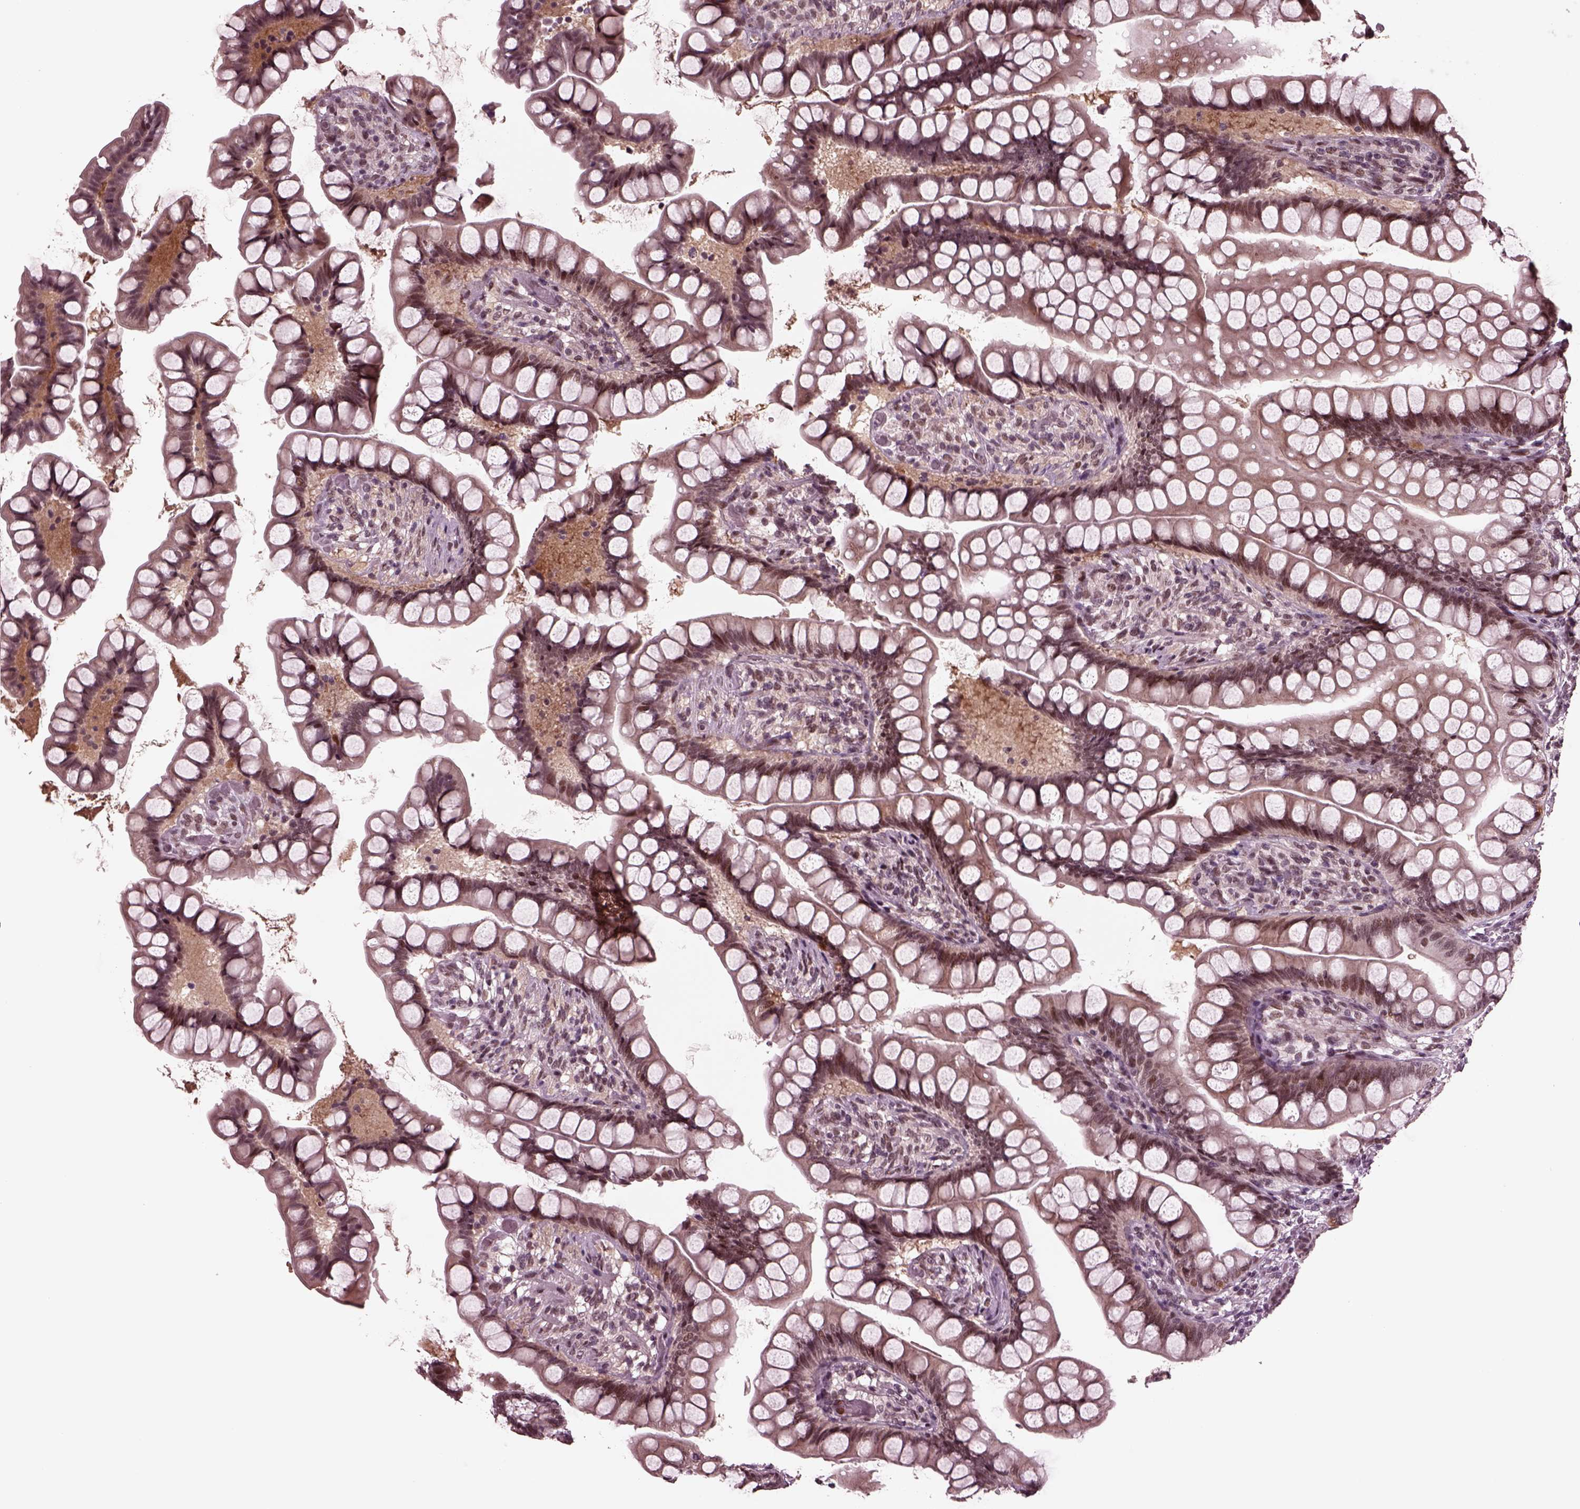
{"staining": {"intensity": "moderate", "quantity": "25%-75%", "location": "cytoplasmic/membranous,nuclear"}, "tissue": "small intestine", "cell_type": "Glandular cells", "image_type": "normal", "snomed": [{"axis": "morphology", "description": "Normal tissue, NOS"}, {"axis": "topography", "description": "Small intestine"}], "caption": "IHC staining of normal small intestine, which demonstrates medium levels of moderate cytoplasmic/membranous,nuclear expression in approximately 25%-75% of glandular cells indicating moderate cytoplasmic/membranous,nuclear protein staining. The staining was performed using DAB (3,3'-diaminobenzidine) (brown) for protein detection and nuclei were counterstained in hematoxylin (blue).", "gene": "NAP1L5", "patient": {"sex": "male", "age": 70}}